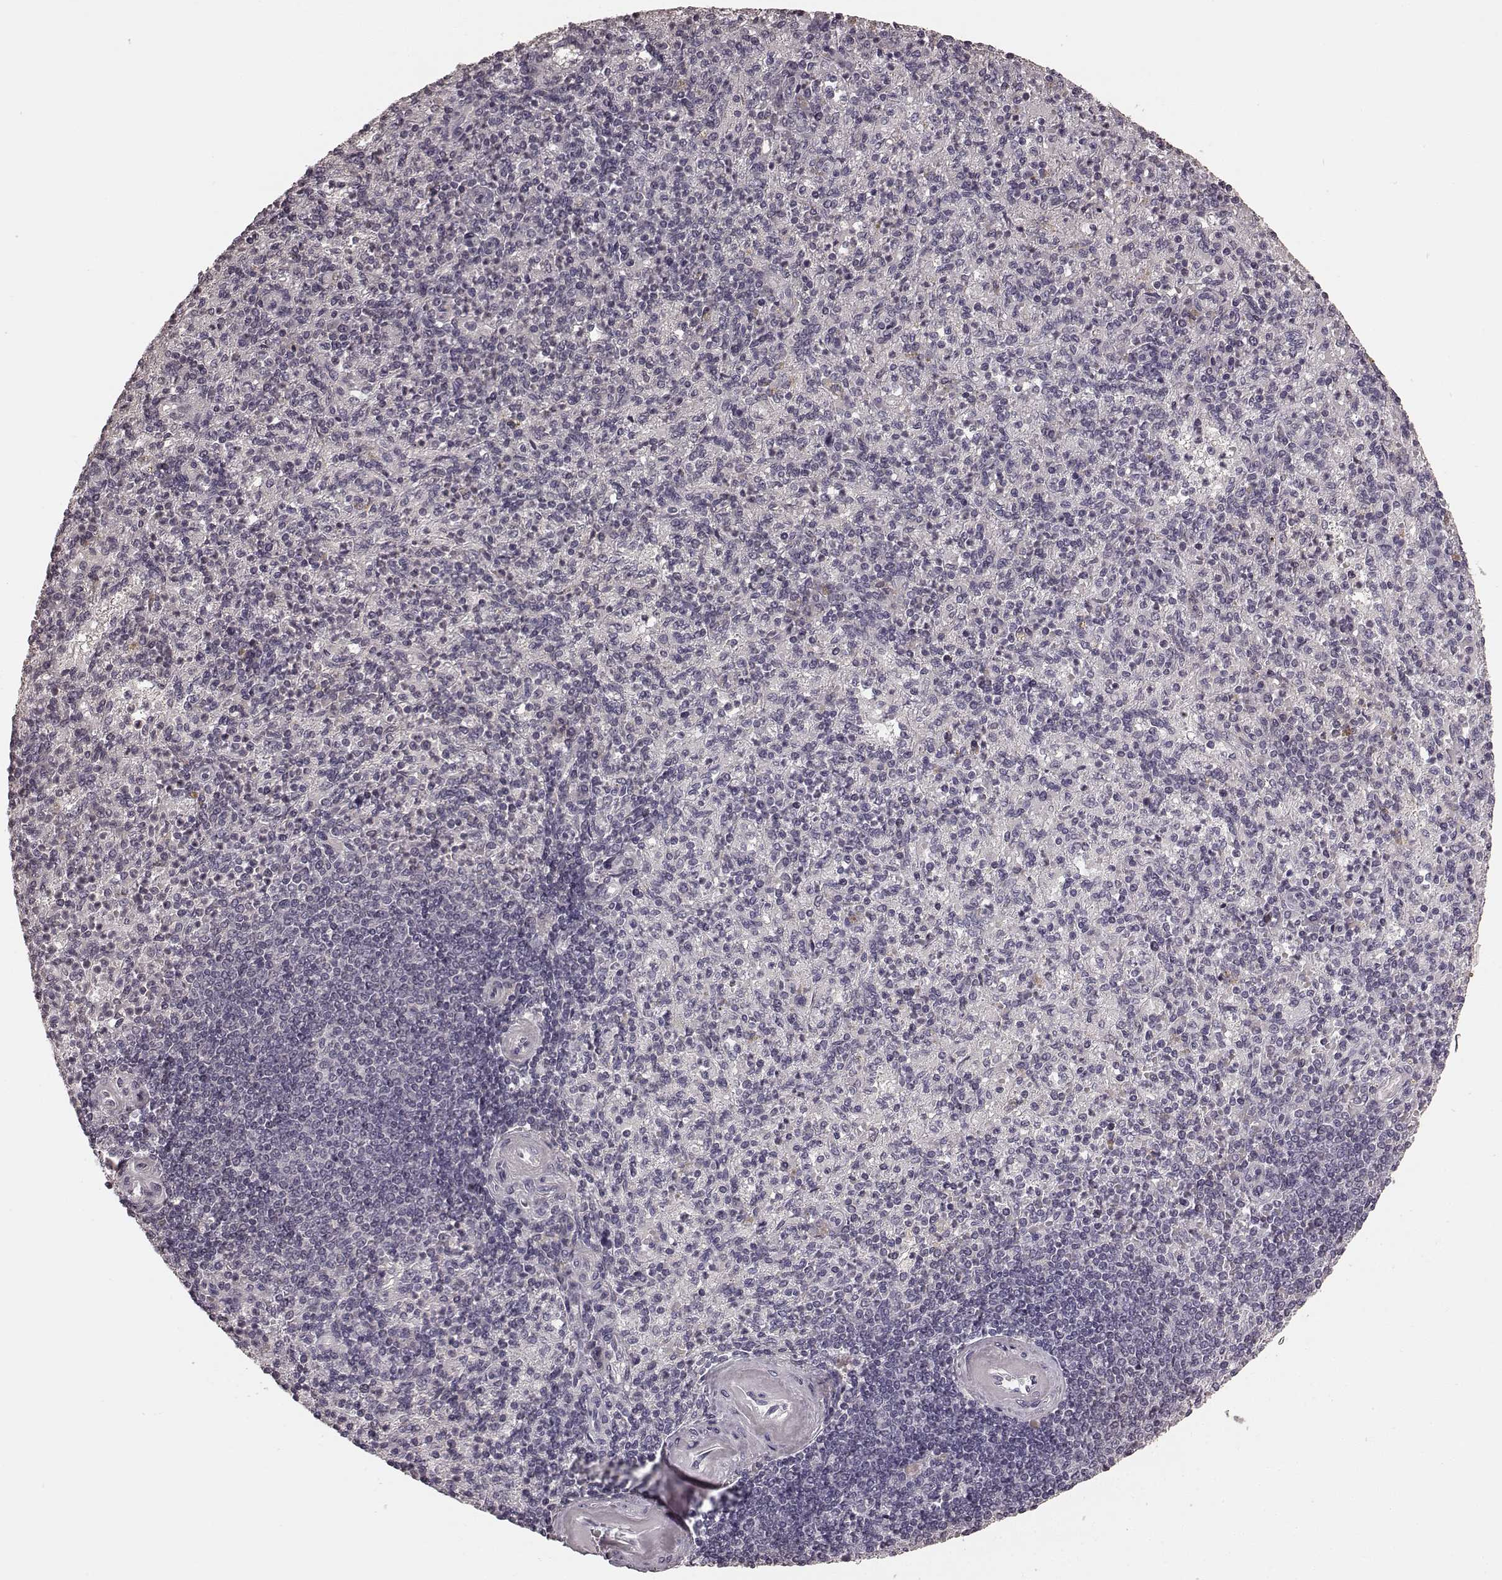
{"staining": {"intensity": "negative", "quantity": "none", "location": "none"}, "tissue": "spleen", "cell_type": "Cells in red pulp", "image_type": "normal", "snomed": [{"axis": "morphology", "description": "Normal tissue, NOS"}, {"axis": "topography", "description": "Spleen"}], "caption": "The immunohistochemistry photomicrograph has no significant staining in cells in red pulp of spleen.", "gene": "RIT2", "patient": {"sex": "female", "age": 74}}